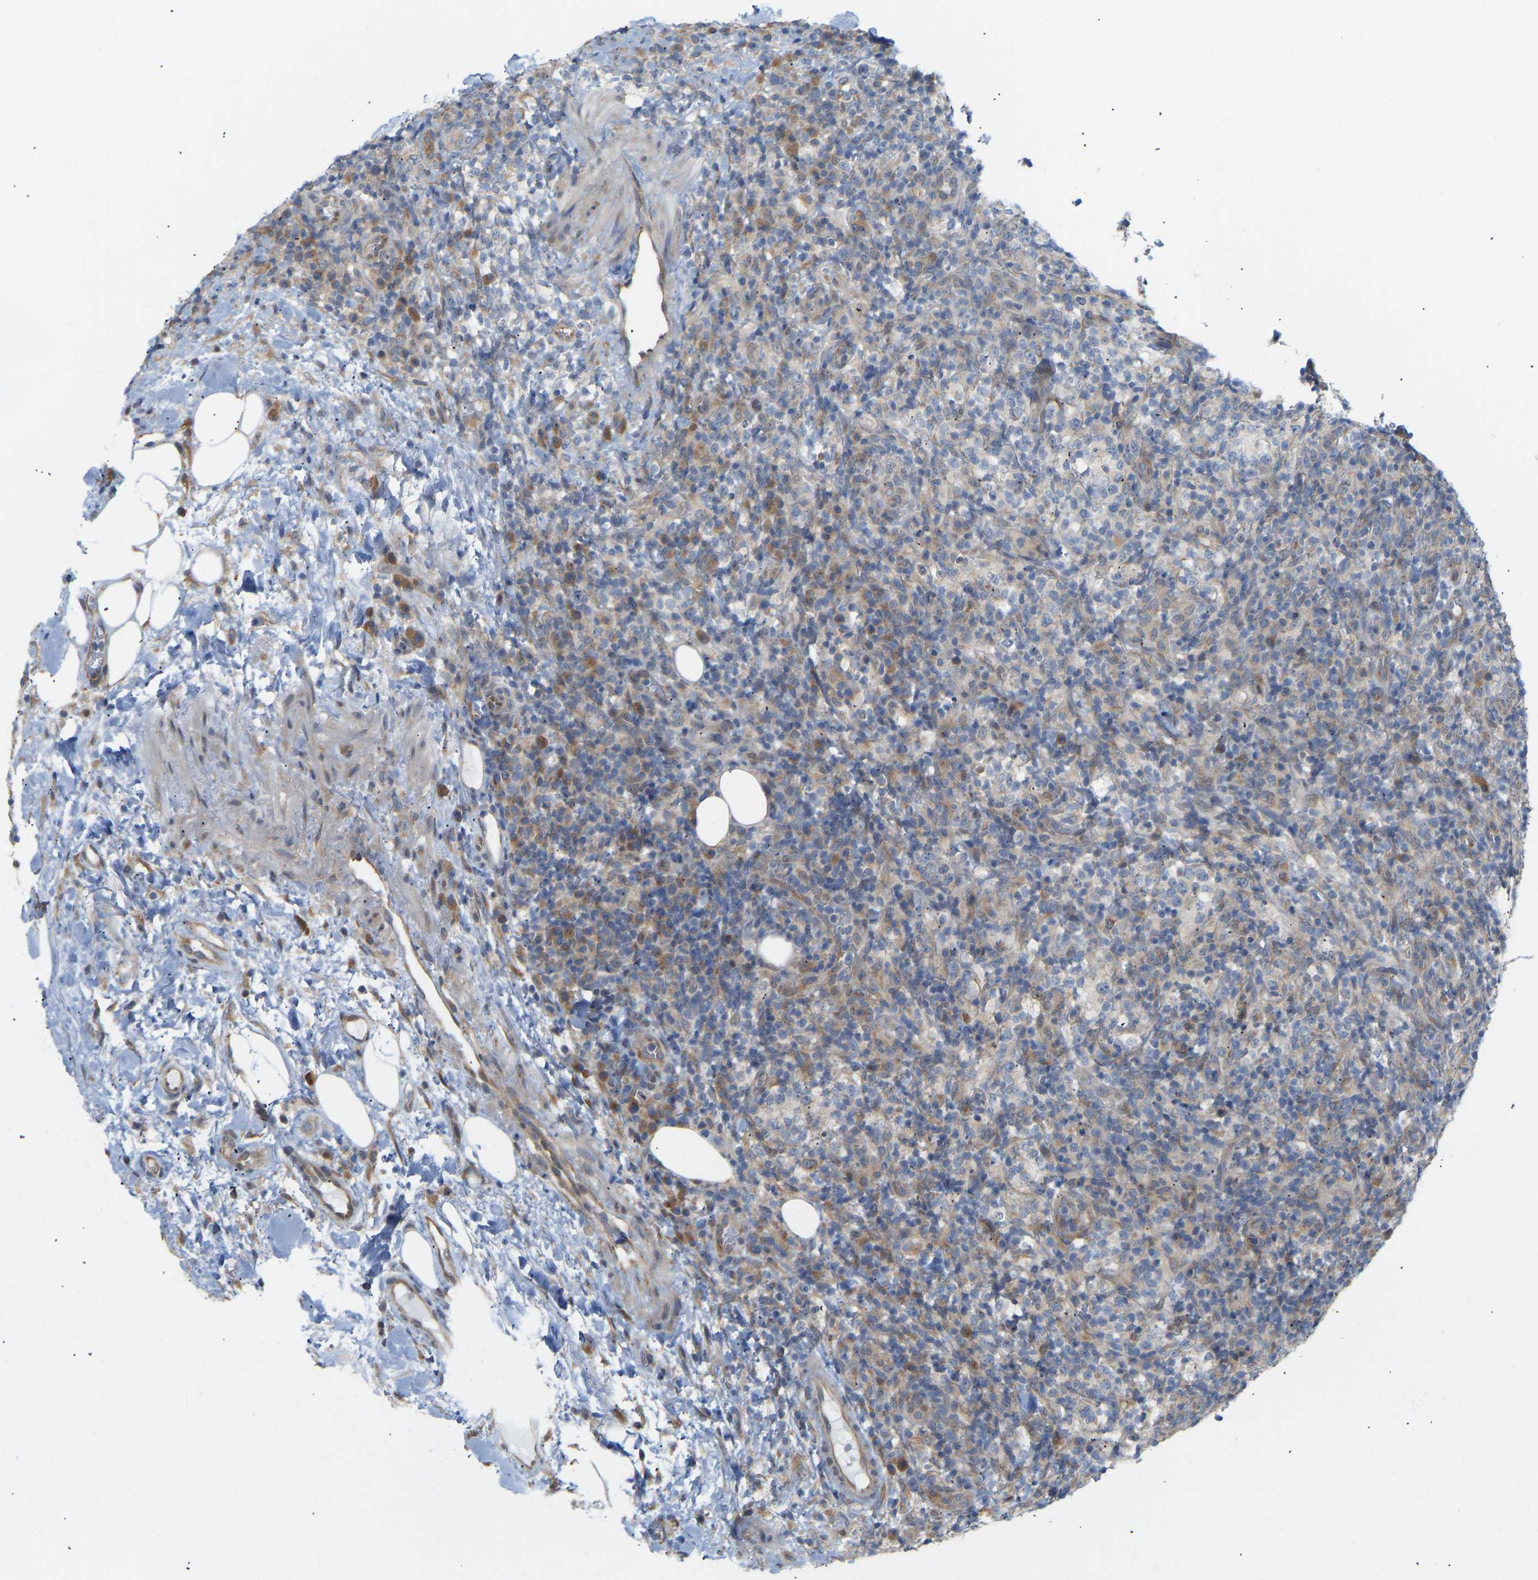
{"staining": {"intensity": "moderate", "quantity": "<25%", "location": "cytoplasmic/membranous"}, "tissue": "lymphoma", "cell_type": "Tumor cells", "image_type": "cancer", "snomed": [{"axis": "morphology", "description": "Malignant lymphoma, non-Hodgkin's type, High grade"}, {"axis": "topography", "description": "Lymph node"}], "caption": "DAB immunohistochemical staining of lymphoma shows moderate cytoplasmic/membranous protein staining in about <25% of tumor cells.", "gene": "BEND3", "patient": {"sex": "female", "age": 76}}